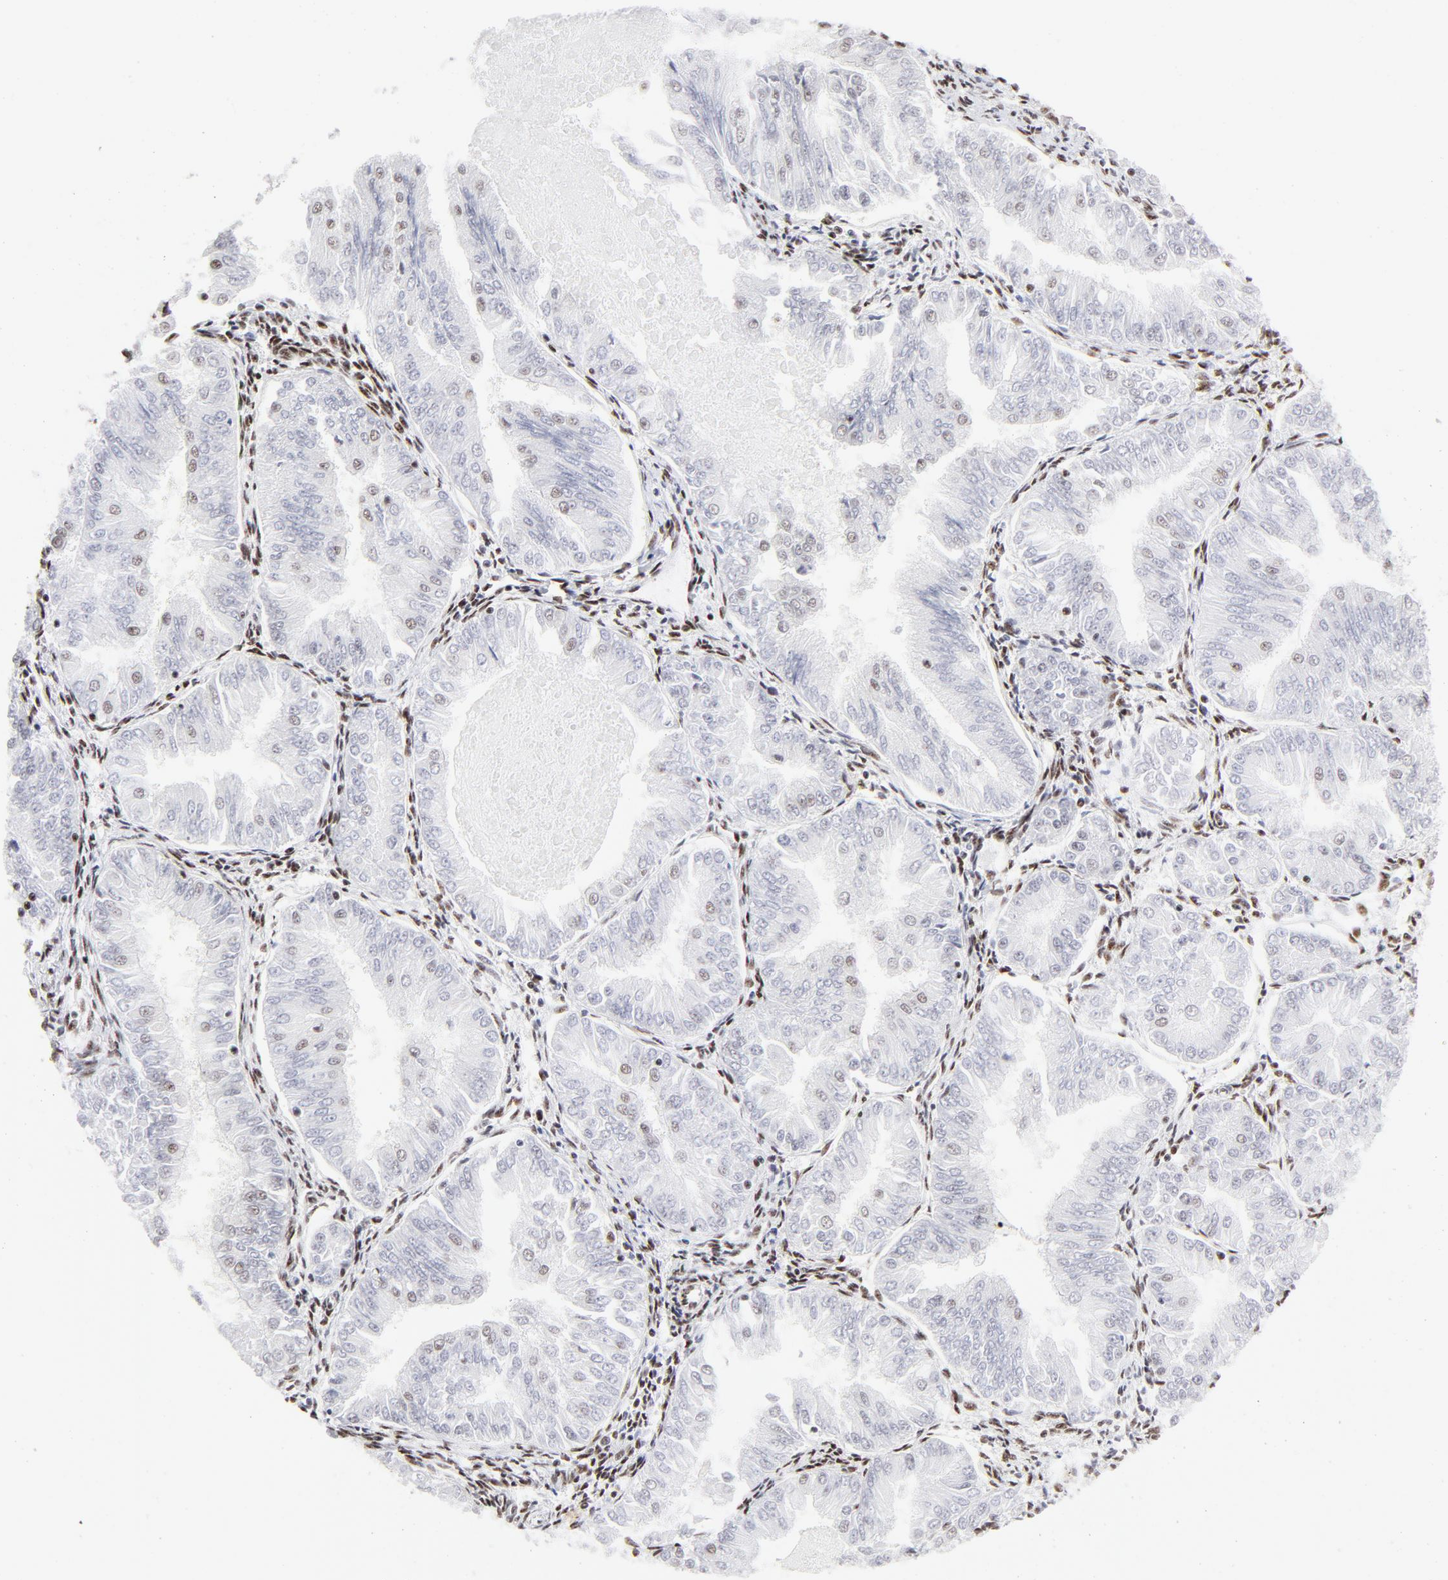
{"staining": {"intensity": "weak", "quantity": "<25%", "location": "nuclear"}, "tissue": "endometrial cancer", "cell_type": "Tumor cells", "image_type": "cancer", "snomed": [{"axis": "morphology", "description": "Adenocarcinoma, NOS"}, {"axis": "topography", "description": "Endometrium"}], "caption": "This is an immunohistochemistry (IHC) image of endometrial cancer. There is no expression in tumor cells.", "gene": "NFYB", "patient": {"sex": "female", "age": 53}}